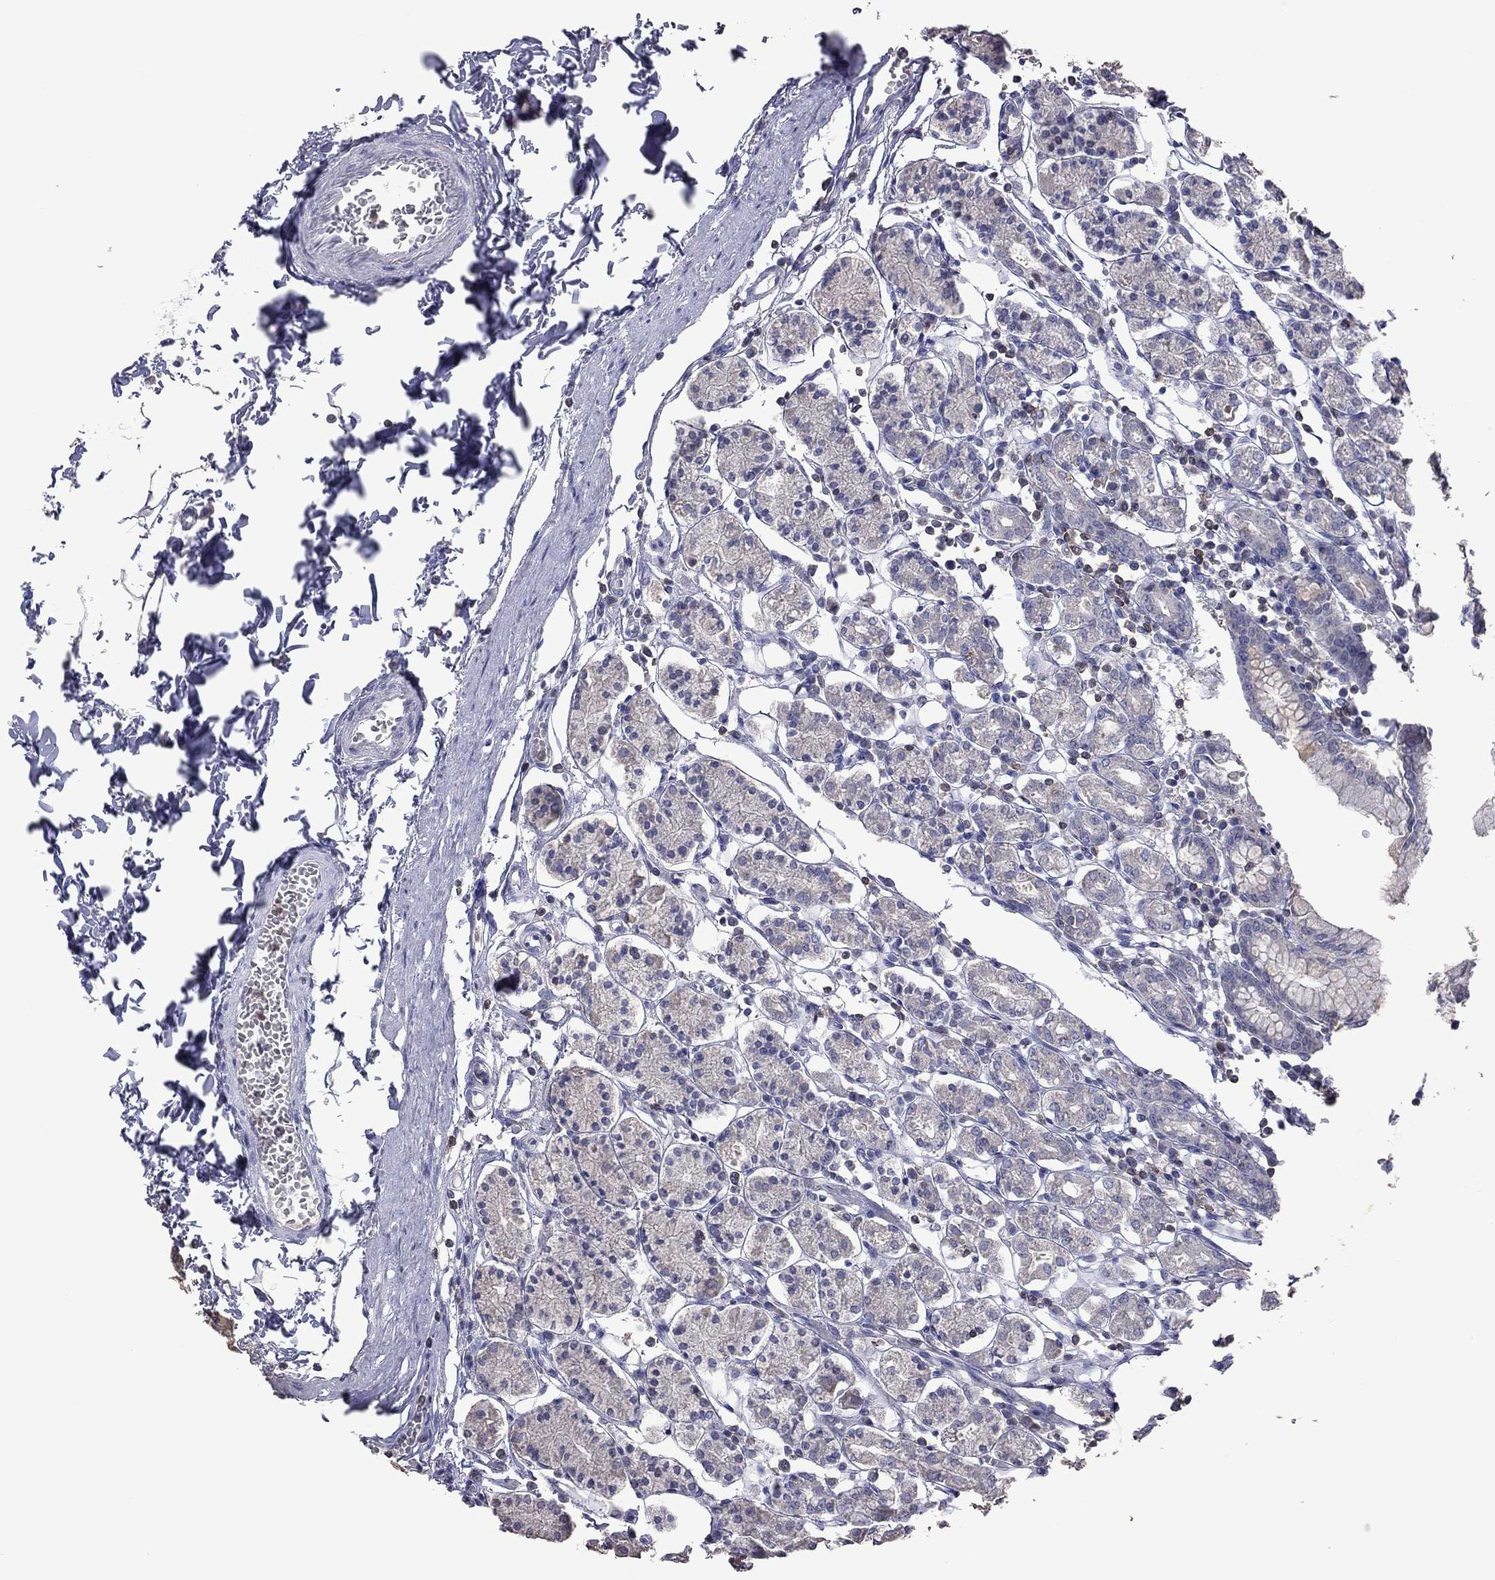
{"staining": {"intensity": "negative", "quantity": "none", "location": "none"}, "tissue": "stomach", "cell_type": "Glandular cells", "image_type": "normal", "snomed": [{"axis": "morphology", "description": "Normal tissue, NOS"}, {"axis": "topography", "description": "Stomach, upper"}, {"axis": "topography", "description": "Stomach"}], "caption": "An IHC image of unremarkable stomach is shown. There is no staining in glandular cells of stomach. (DAB immunohistochemistry with hematoxylin counter stain).", "gene": "ENSG00000288520", "patient": {"sex": "male", "age": 62}}